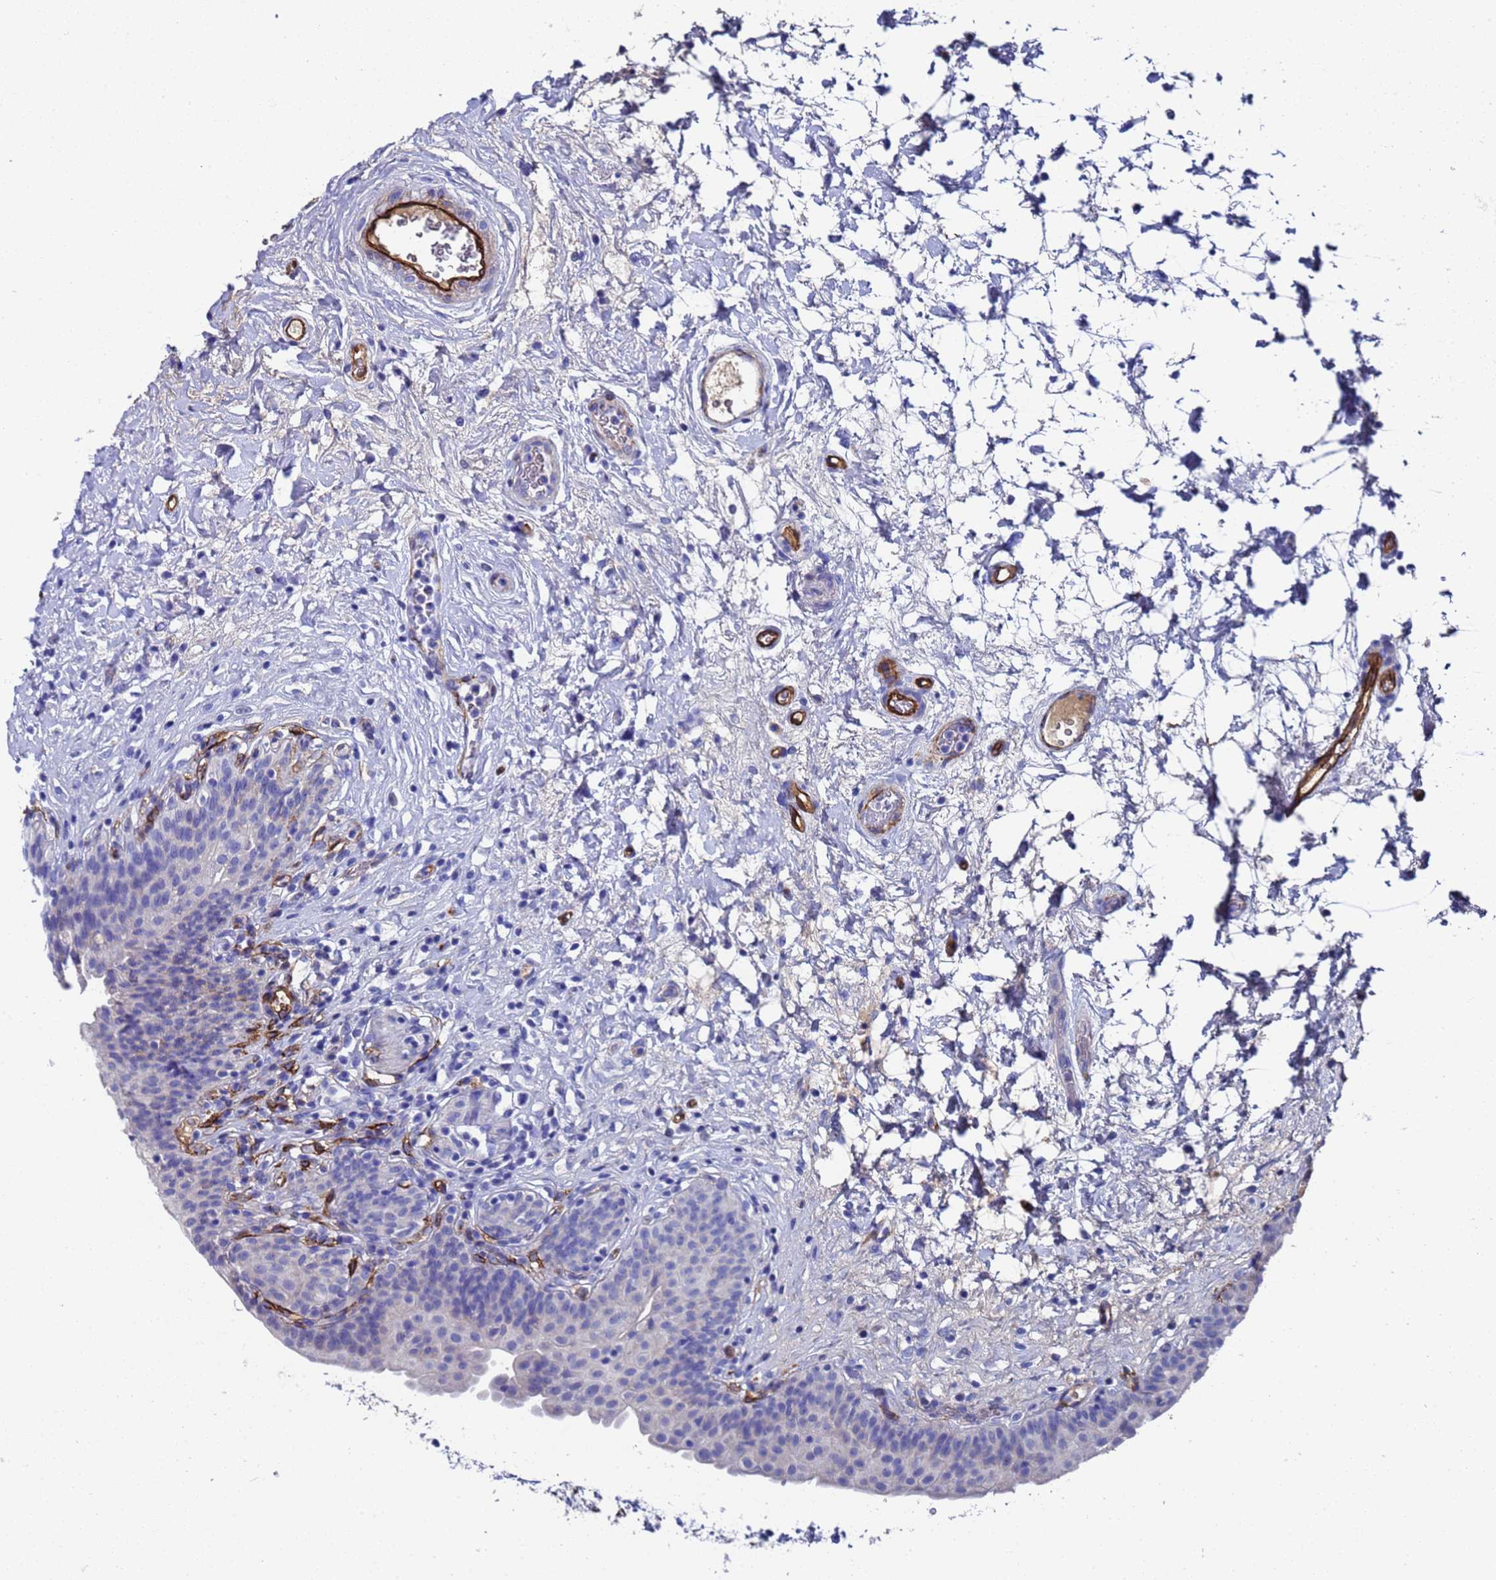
{"staining": {"intensity": "weak", "quantity": "<25%", "location": "cytoplasmic/membranous"}, "tissue": "urinary bladder", "cell_type": "Urothelial cells", "image_type": "normal", "snomed": [{"axis": "morphology", "description": "Normal tissue, NOS"}, {"axis": "topography", "description": "Urinary bladder"}], "caption": "This is an immunohistochemistry (IHC) photomicrograph of unremarkable urinary bladder. There is no expression in urothelial cells.", "gene": "ADIPOQ", "patient": {"sex": "male", "age": 83}}